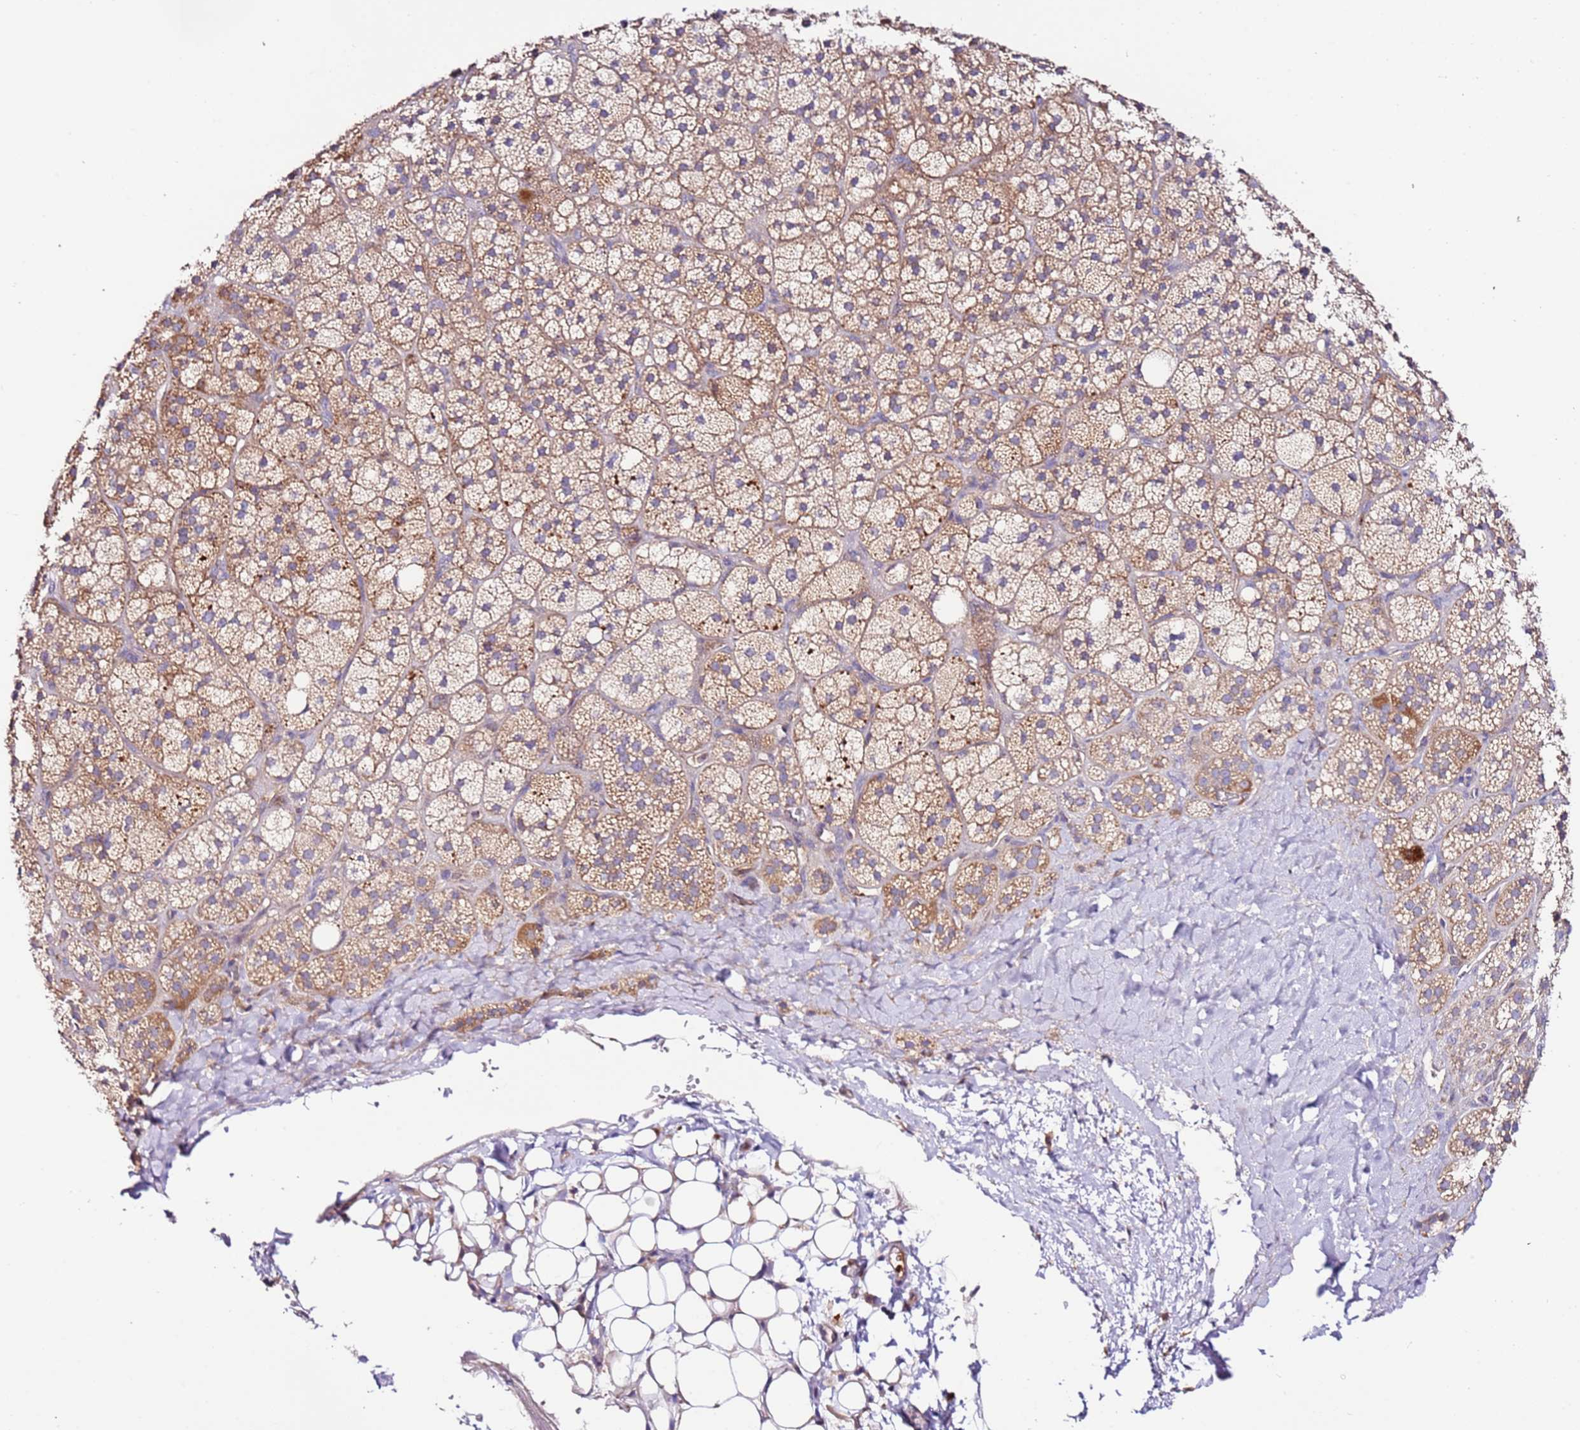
{"staining": {"intensity": "strong", "quantity": "<25%", "location": "cytoplasmic/membranous"}, "tissue": "adrenal gland", "cell_type": "Glandular cells", "image_type": "normal", "snomed": [{"axis": "morphology", "description": "Normal tissue, NOS"}, {"axis": "topography", "description": "Adrenal gland"}], "caption": "The immunohistochemical stain labels strong cytoplasmic/membranous expression in glandular cells of benign adrenal gland. (DAB (3,3'-diaminobenzidine) = brown stain, brightfield microscopy at high magnification).", "gene": "FLVCR1", "patient": {"sex": "male", "age": 61}}